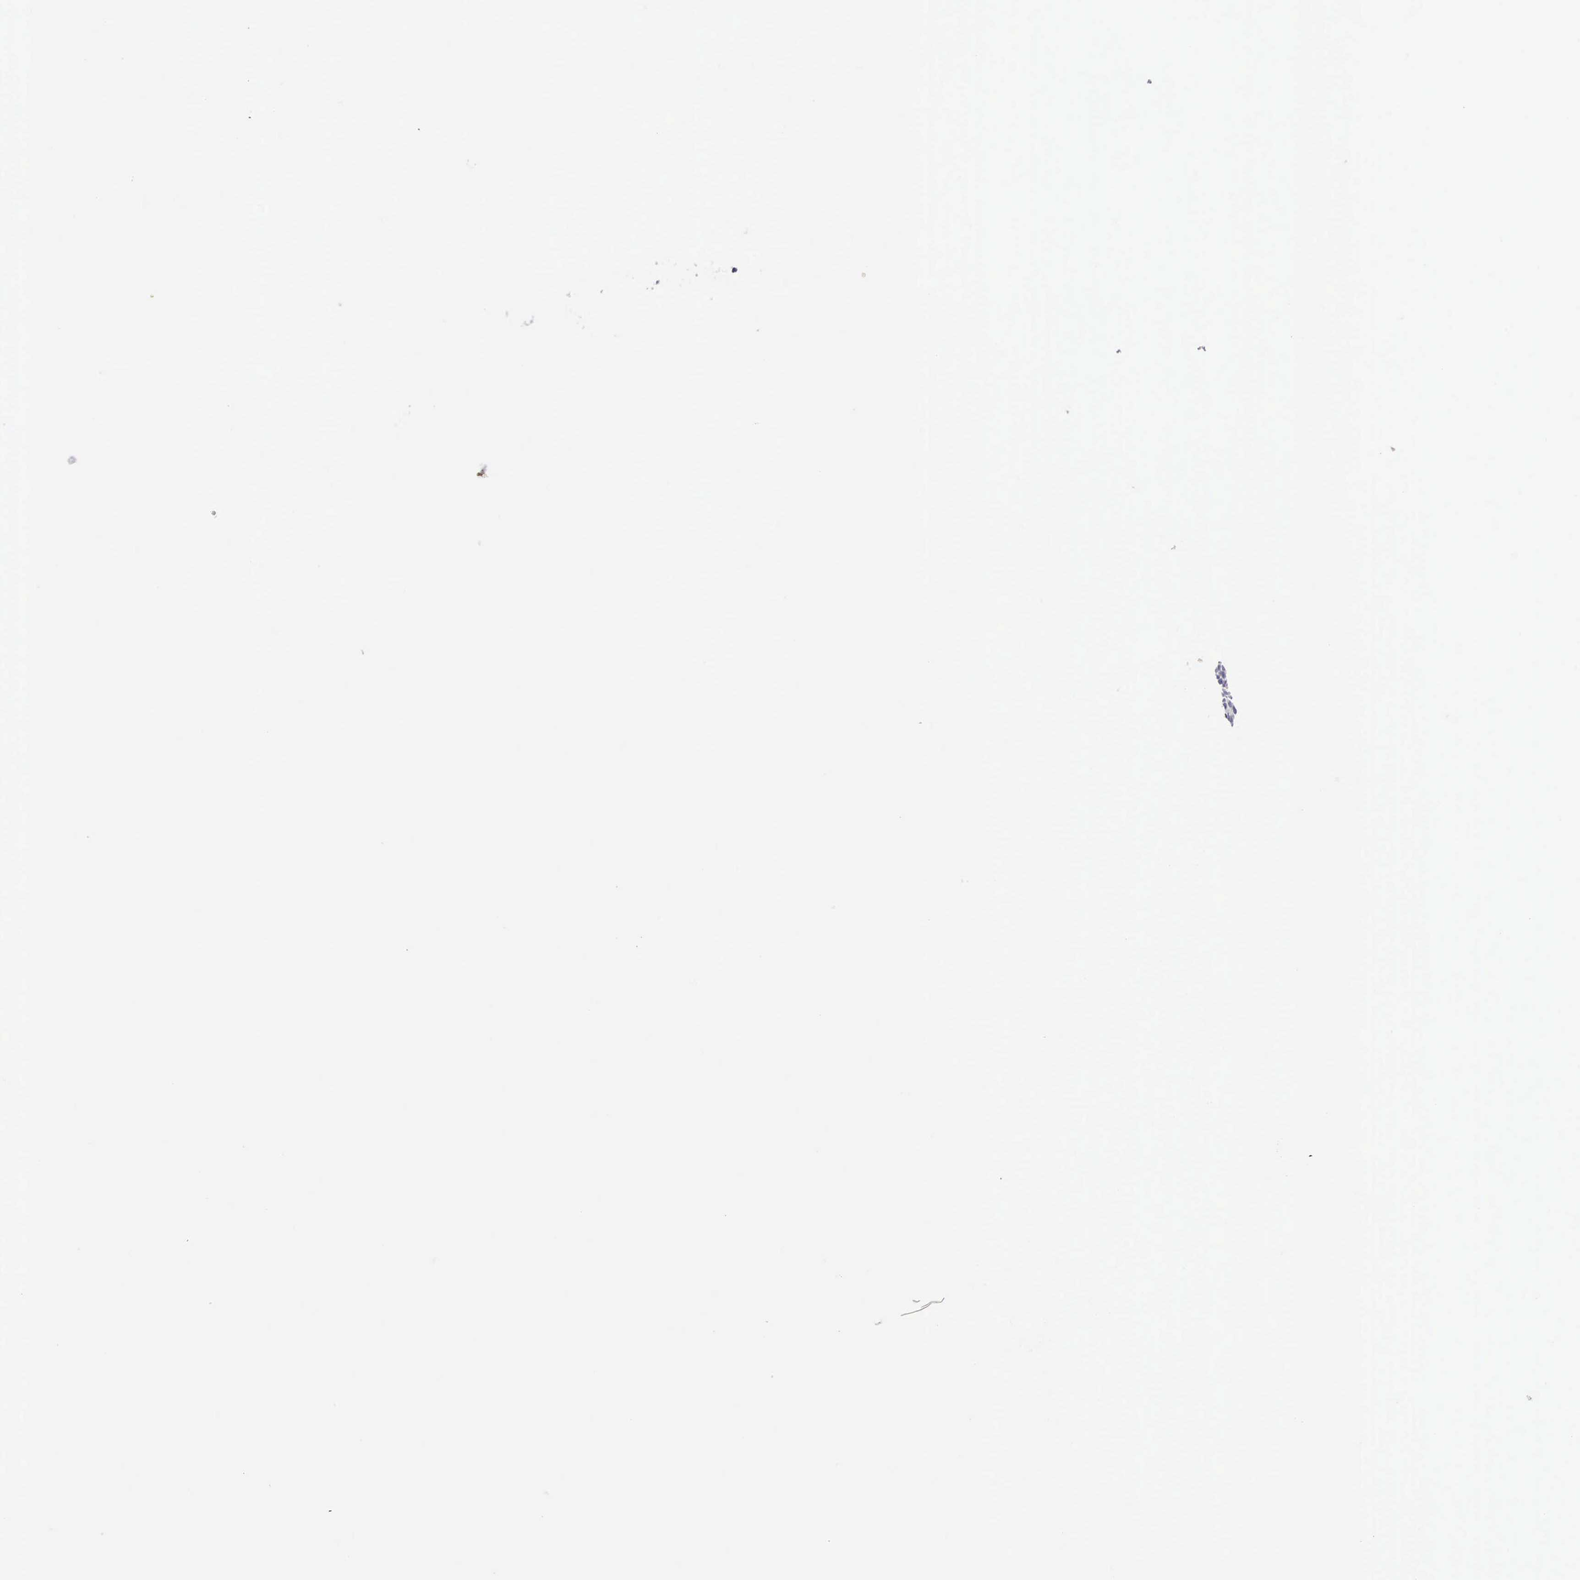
{"staining": {"intensity": "negative", "quantity": "none", "location": "none"}, "tissue": "skin cancer", "cell_type": "Tumor cells", "image_type": "cancer", "snomed": [{"axis": "morphology", "description": "Basal cell carcinoma"}, {"axis": "topography", "description": "Skin"}], "caption": "Photomicrograph shows no protein positivity in tumor cells of basal cell carcinoma (skin) tissue.", "gene": "ABHD4", "patient": {"sex": "female", "age": 62}}